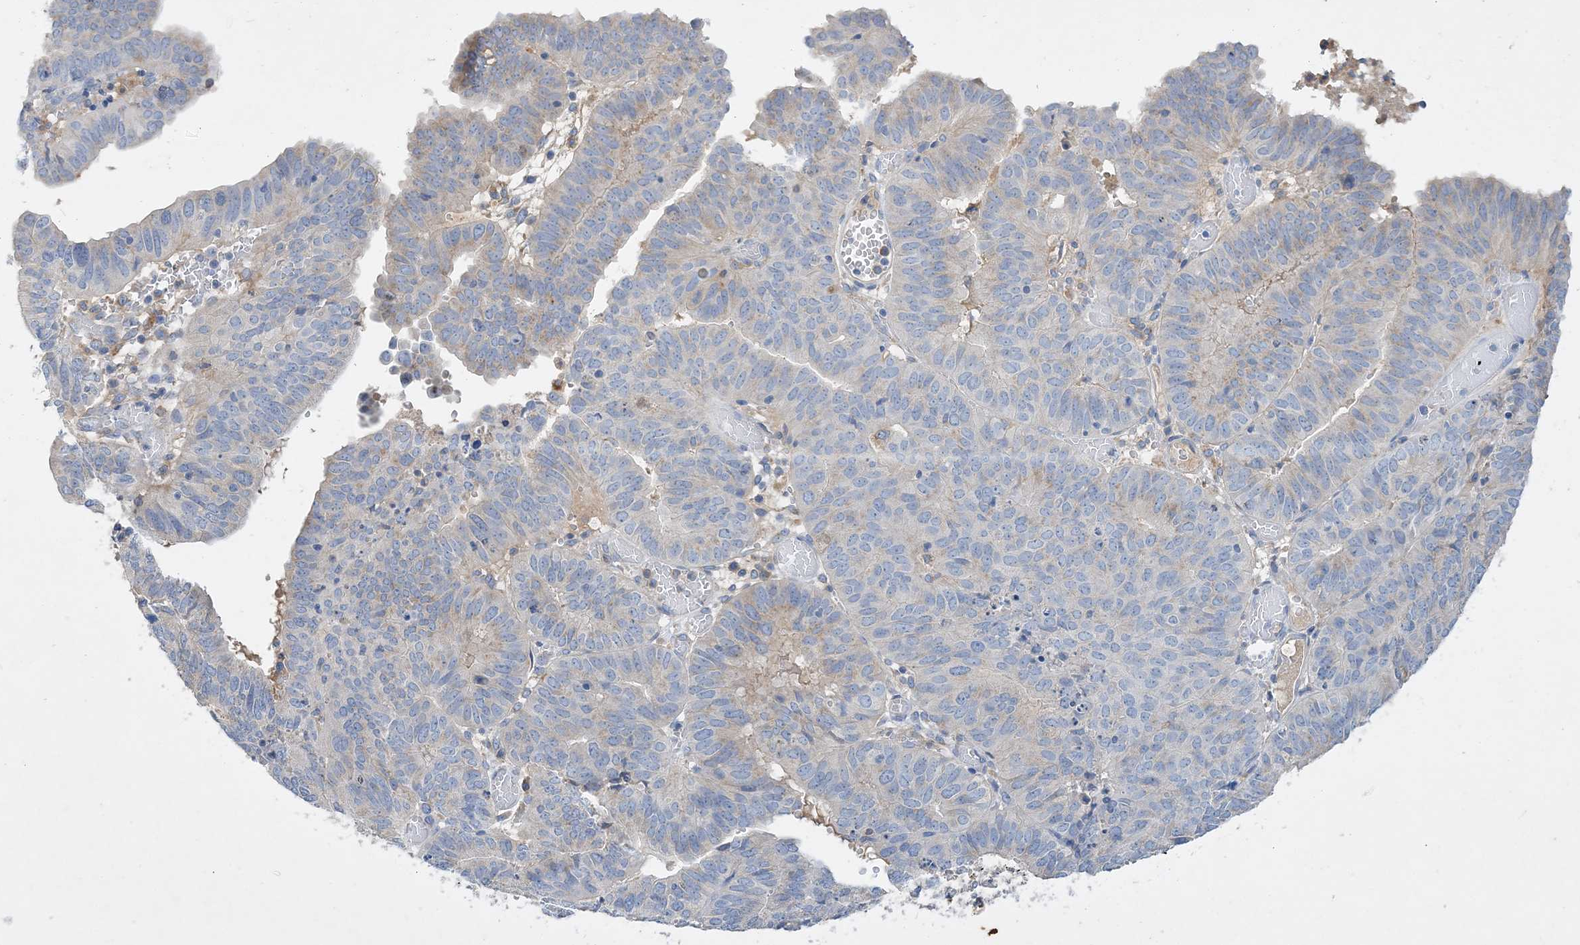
{"staining": {"intensity": "moderate", "quantity": "<25%", "location": "cytoplasmic/membranous"}, "tissue": "endometrial cancer", "cell_type": "Tumor cells", "image_type": "cancer", "snomed": [{"axis": "morphology", "description": "Adenocarcinoma, NOS"}, {"axis": "topography", "description": "Uterus"}], "caption": "Immunohistochemistry (IHC) of endometrial cancer (adenocarcinoma) reveals low levels of moderate cytoplasmic/membranous staining in approximately <25% of tumor cells.", "gene": "GRINA", "patient": {"sex": "female", "age": 77}}